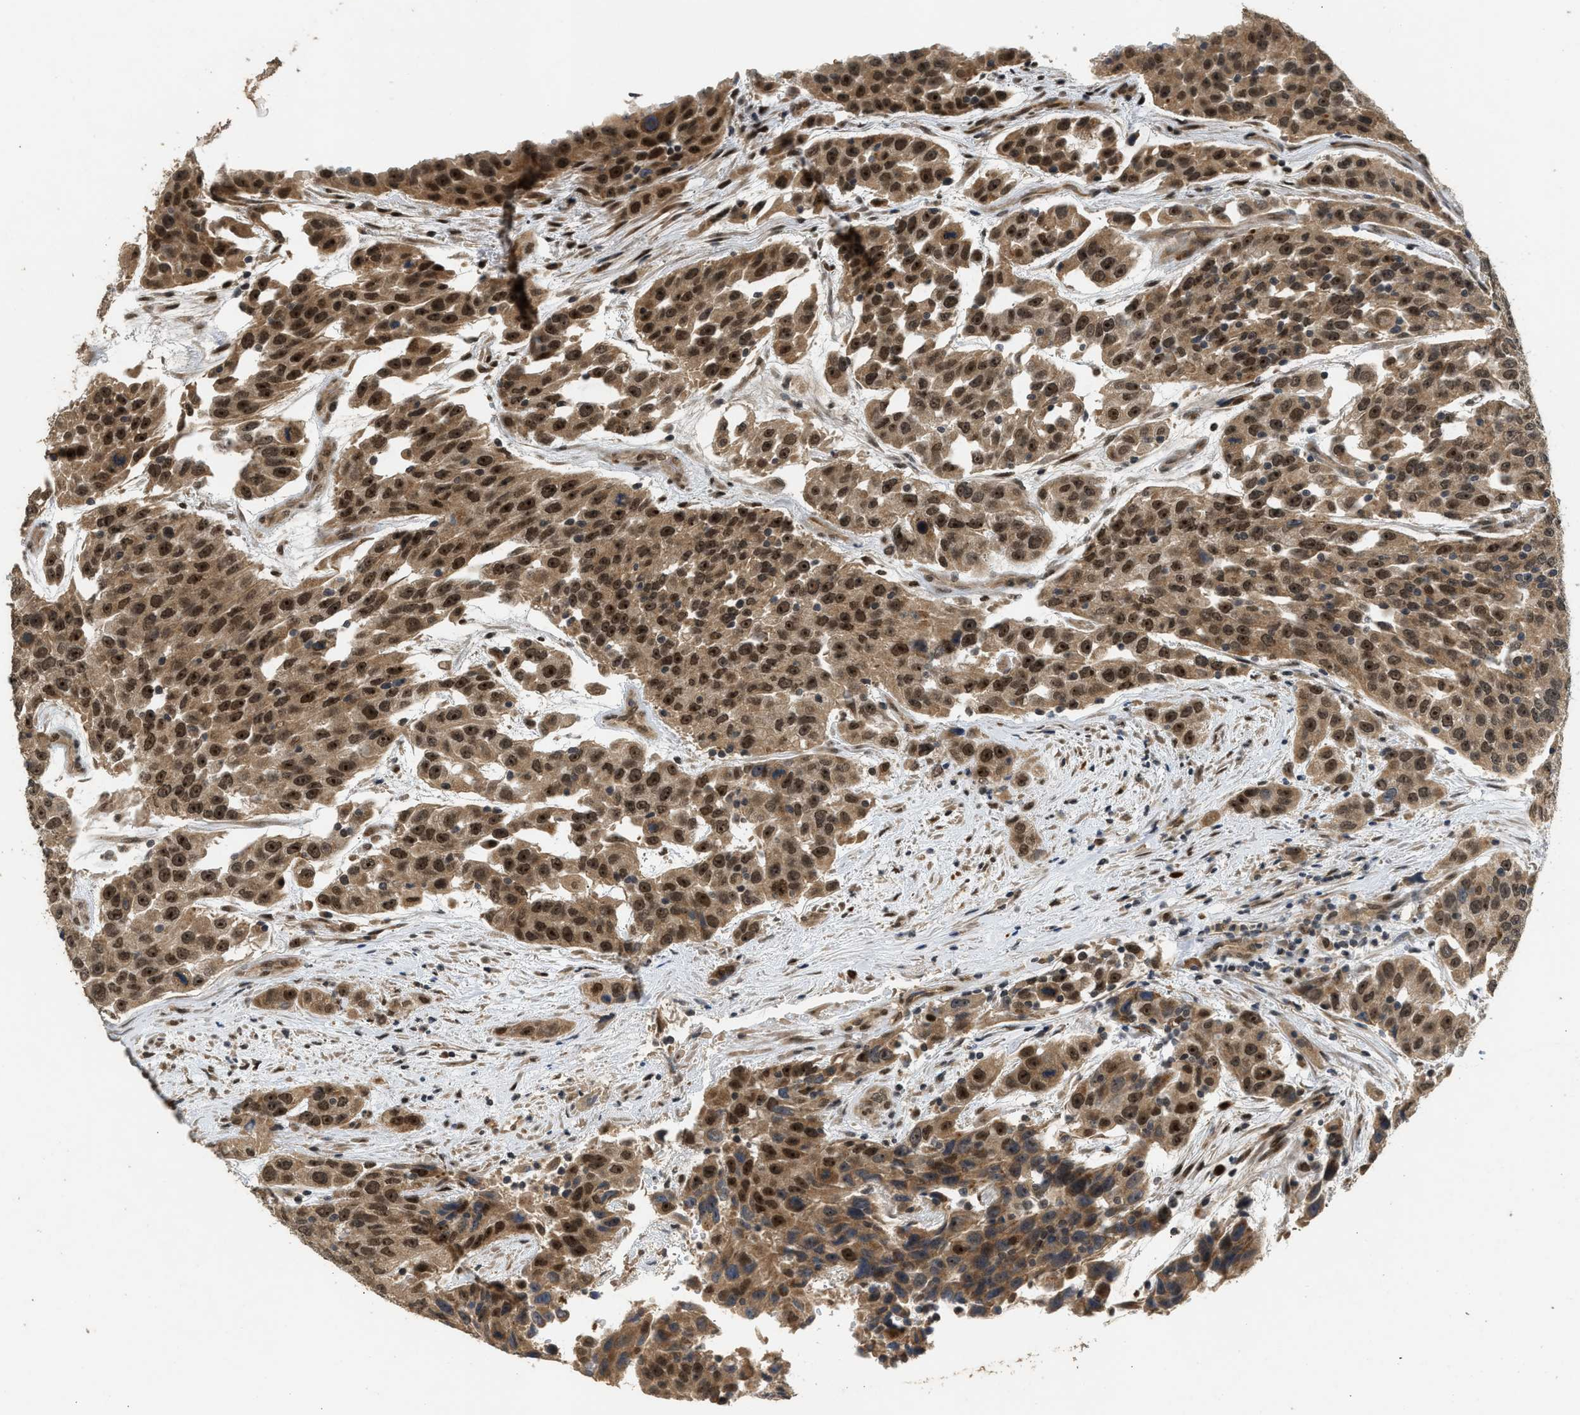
{"staining": {"intensity": "strong", "quantity": ">75%", "location": "cytoplasmic/membranous,nuclear"}, "tissue": "urothelial cancer", "cell_type": "Tumor cells", "image_type": "cancer", "snomed": [{"axis": "morphology", "description": "Urothelial carcinoma, High grade"}, {"axis": "topography", "description": "Urinary bladder"}], "caption": "Urothelial carcinoma (high-grade) stained with a brown dye reveals strong cytoplasmic/membranous and nuclear positive staining in approximately >75% of tumor cells.", "gene": "GET1", "patient": {"sex": "female", "age": 80}}